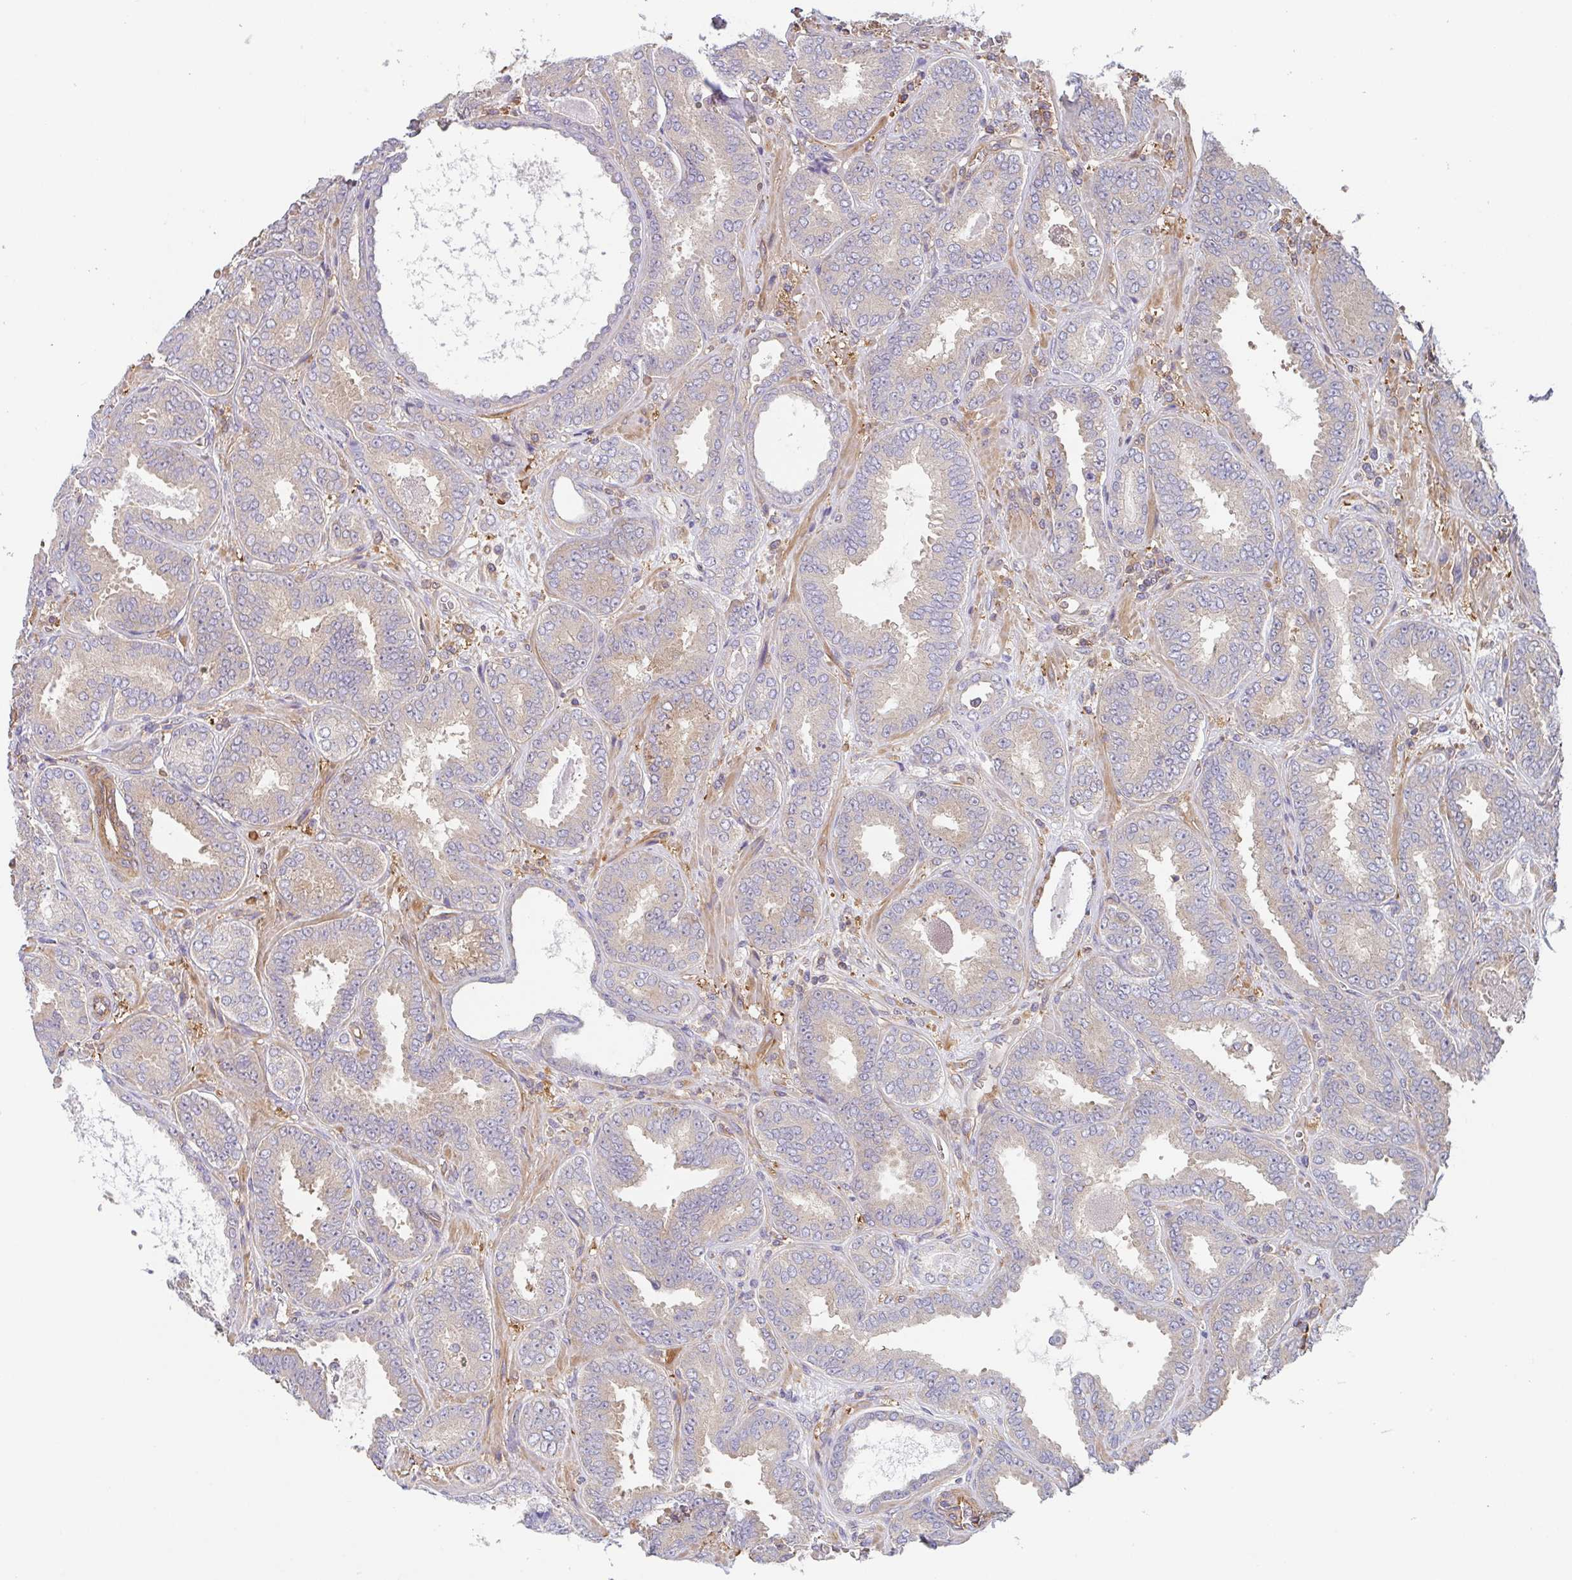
{"staining": {"intensity": "negative", "quantity": "none", "location": "none"}, "tissue": "prostate cancer", "cell_type": "Tumor cells", "image_type": "cancer", "snomed": [{"axis": "morphology", "description": "Adenocarcinoma, High grade"}, {"axis": "topography", "description": "Prostate"}], "caption": "Tumor cells are negative for brown protein staining in prostate cancer.", "gene": "TMEM229A", "patient": {"sex": "male", "age": 72}}